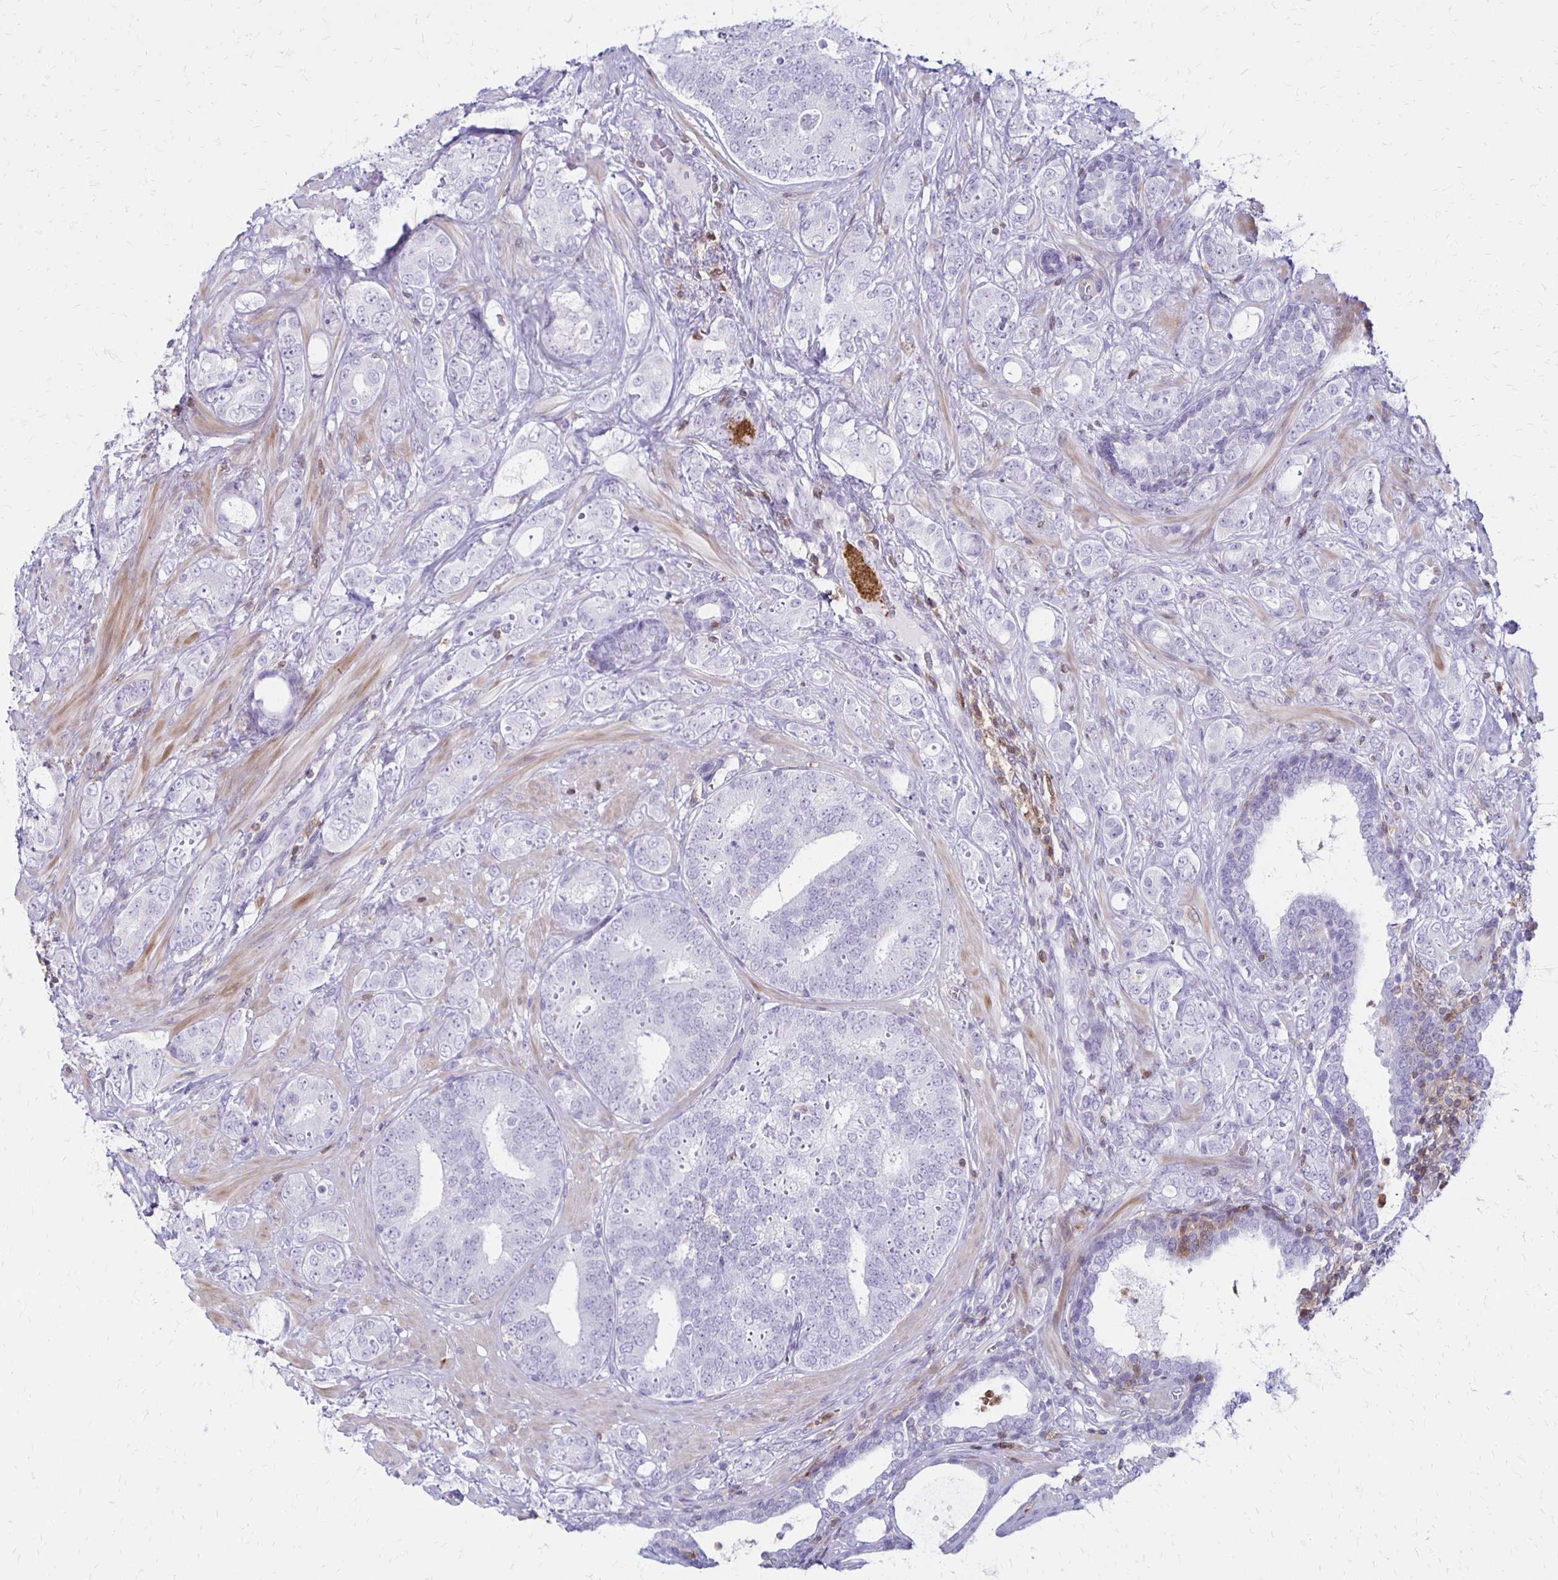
{"staining": {"intensity": "negative", "quantity": "none", "location": "none"}, "tissue": "prostate cancer", "cell_type": "Tumor cells", "image_type": "cancer", "snomed": [{"axis": "morphology", "description": "Adenocarcinoma, High grade"}, {"axis": "topography", "description": "Prostate"}], "caption": "Tumor cells are negative for protein expression in human prostate cancer.", "gene": "CCL21", "patient": {"sex": "male", "age": 62}}